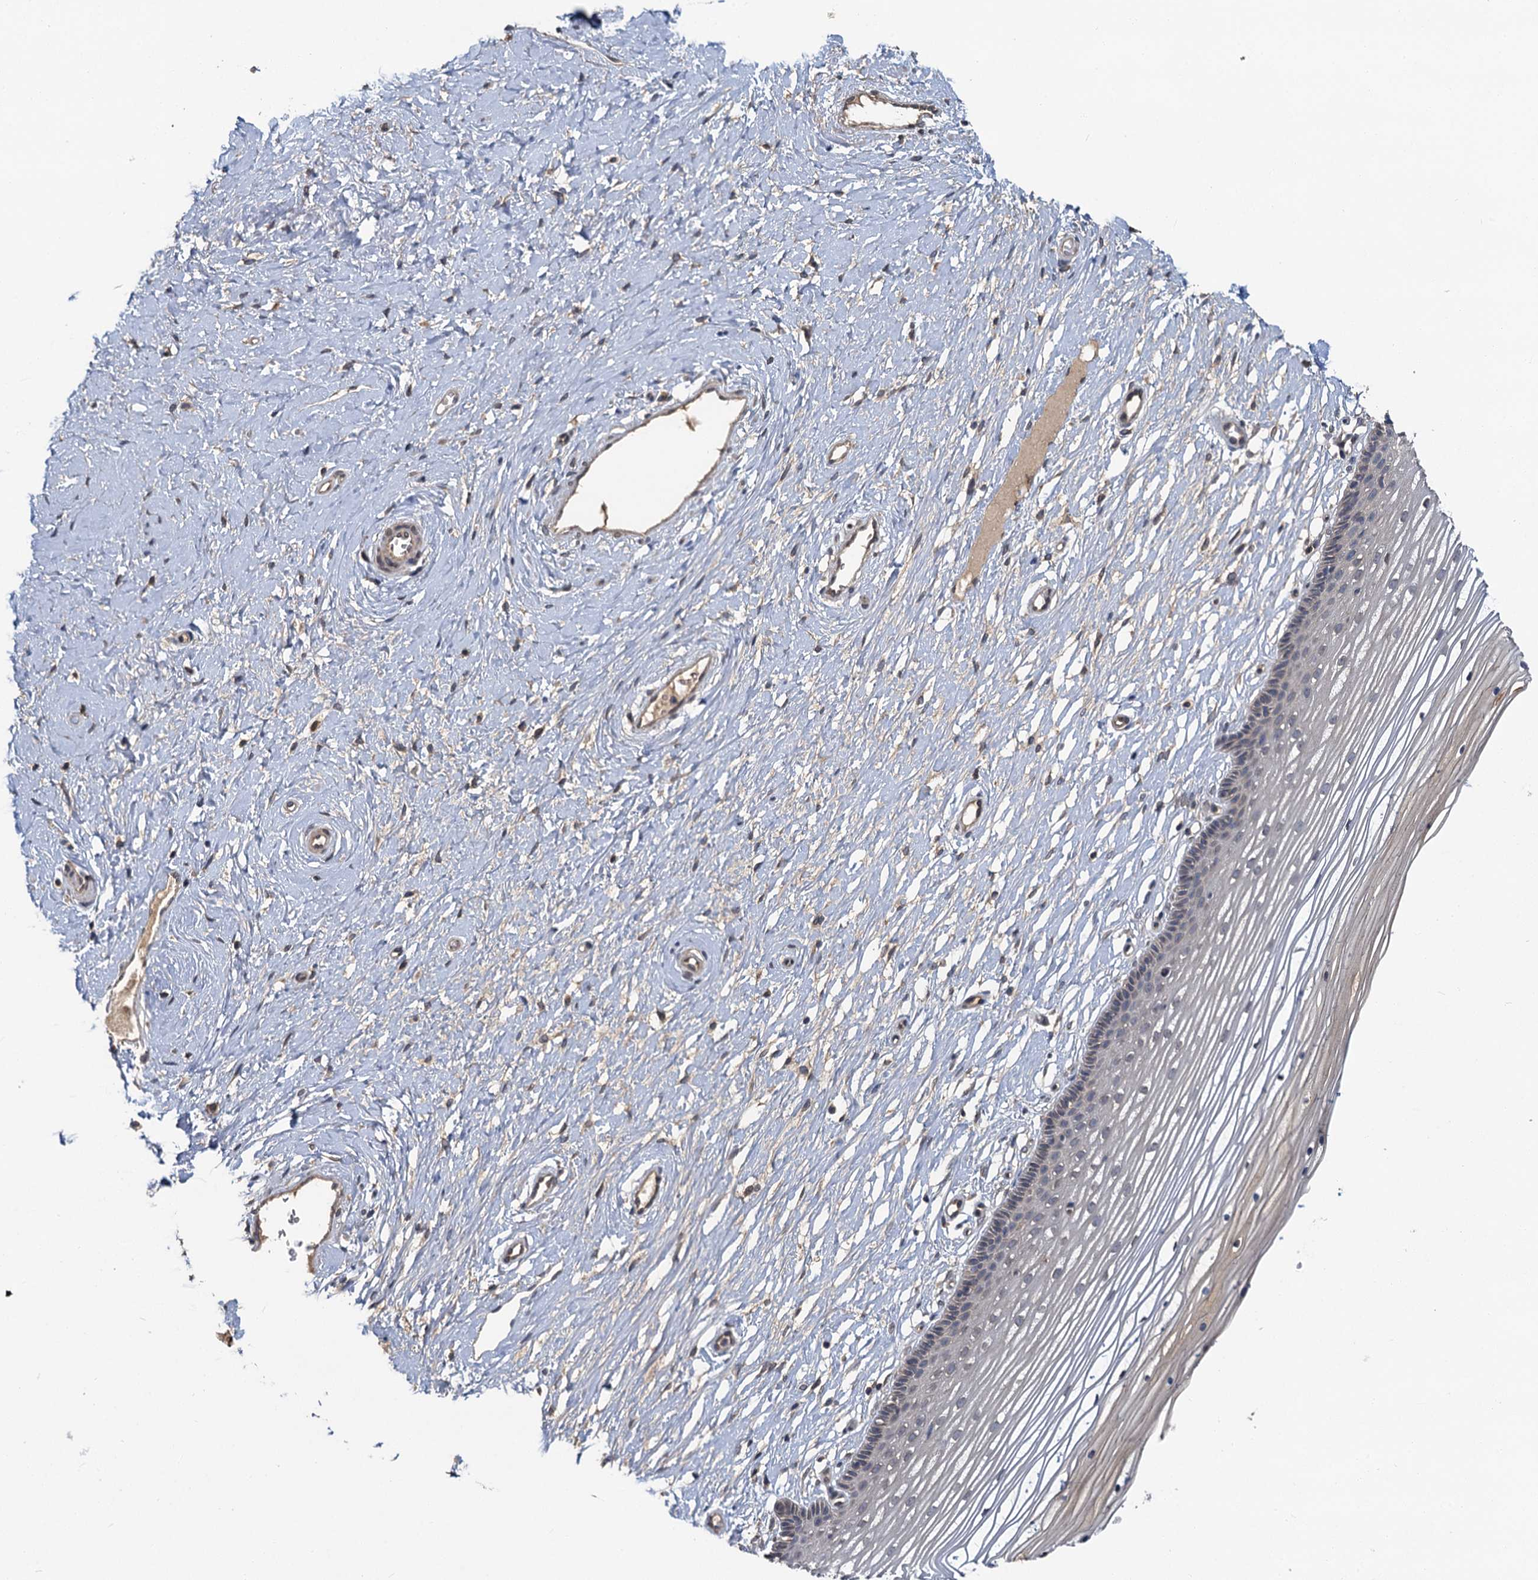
{"staining": {"intensity": "negative", "quantity": "none", "location": "none"}, "tissue": "vagina", "cell_type": "Squamous epithelial cells", "image_type": "normal", "snomed": [{"axis": "morphology", "description": "Normal tissue, NOS"}, {"axis": "topography", "description": "Vagina"}, {"axis": "topography", "description": "Cervix"}], "caption": "Squamous epithelial cells are negative for protein expression in normal human vagina. The staining was performed using DAB to visualize the protein expression in brown, while the nuclei were stained in blue with hematoxylin (Magnification: 20x).", "gene": "ZNF324", "patient": {"sex": "female", "age": 40}}